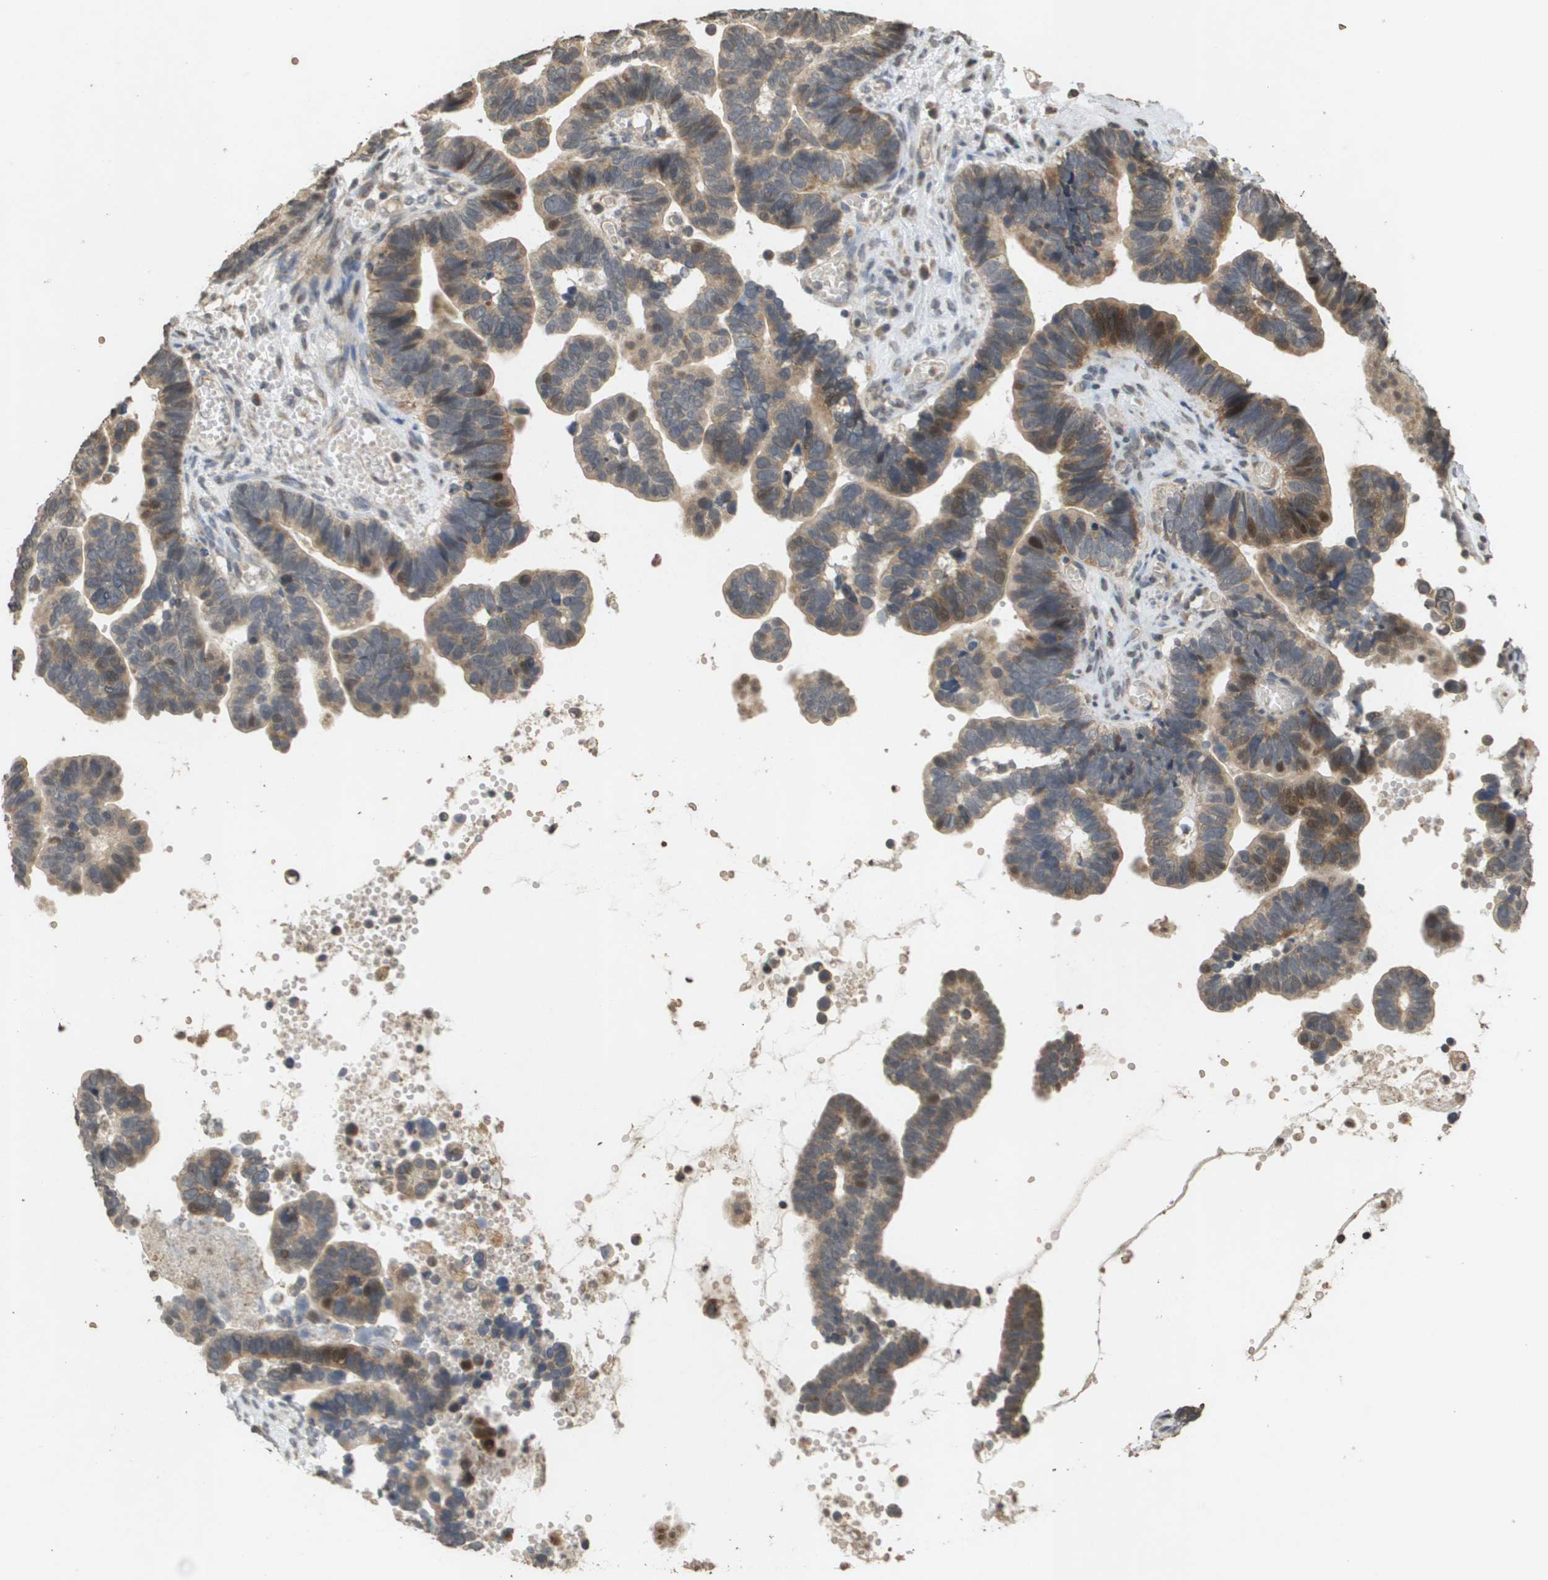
{"staining": {"intensity": "moderate", "quantity": ">75%", "location": "cytoplasmic/membranous"}, "tissue": "ovarian cancer", "cell_type": "Tumor cells", "image_type": "cancer", "snomed": [{"axis": "morphology", "description": "Cystadenocarcinoma, serous, NOS"}, {"axis": "topography", "description": "Ovary"}], "caption": "A brown stain highlights moderate cytoplasmic/membranous positivity of a protein in ovarian serous cystadenocarcinoma tumor cells. The staining is performed using DAB (3,3'-diaminobenzidine) brown chromogen to label protein expression. The nuclei are counter-stained blue using hematoxylin.", "gene": "RAB21", "patient": {"sex": "female", "age": 56}}